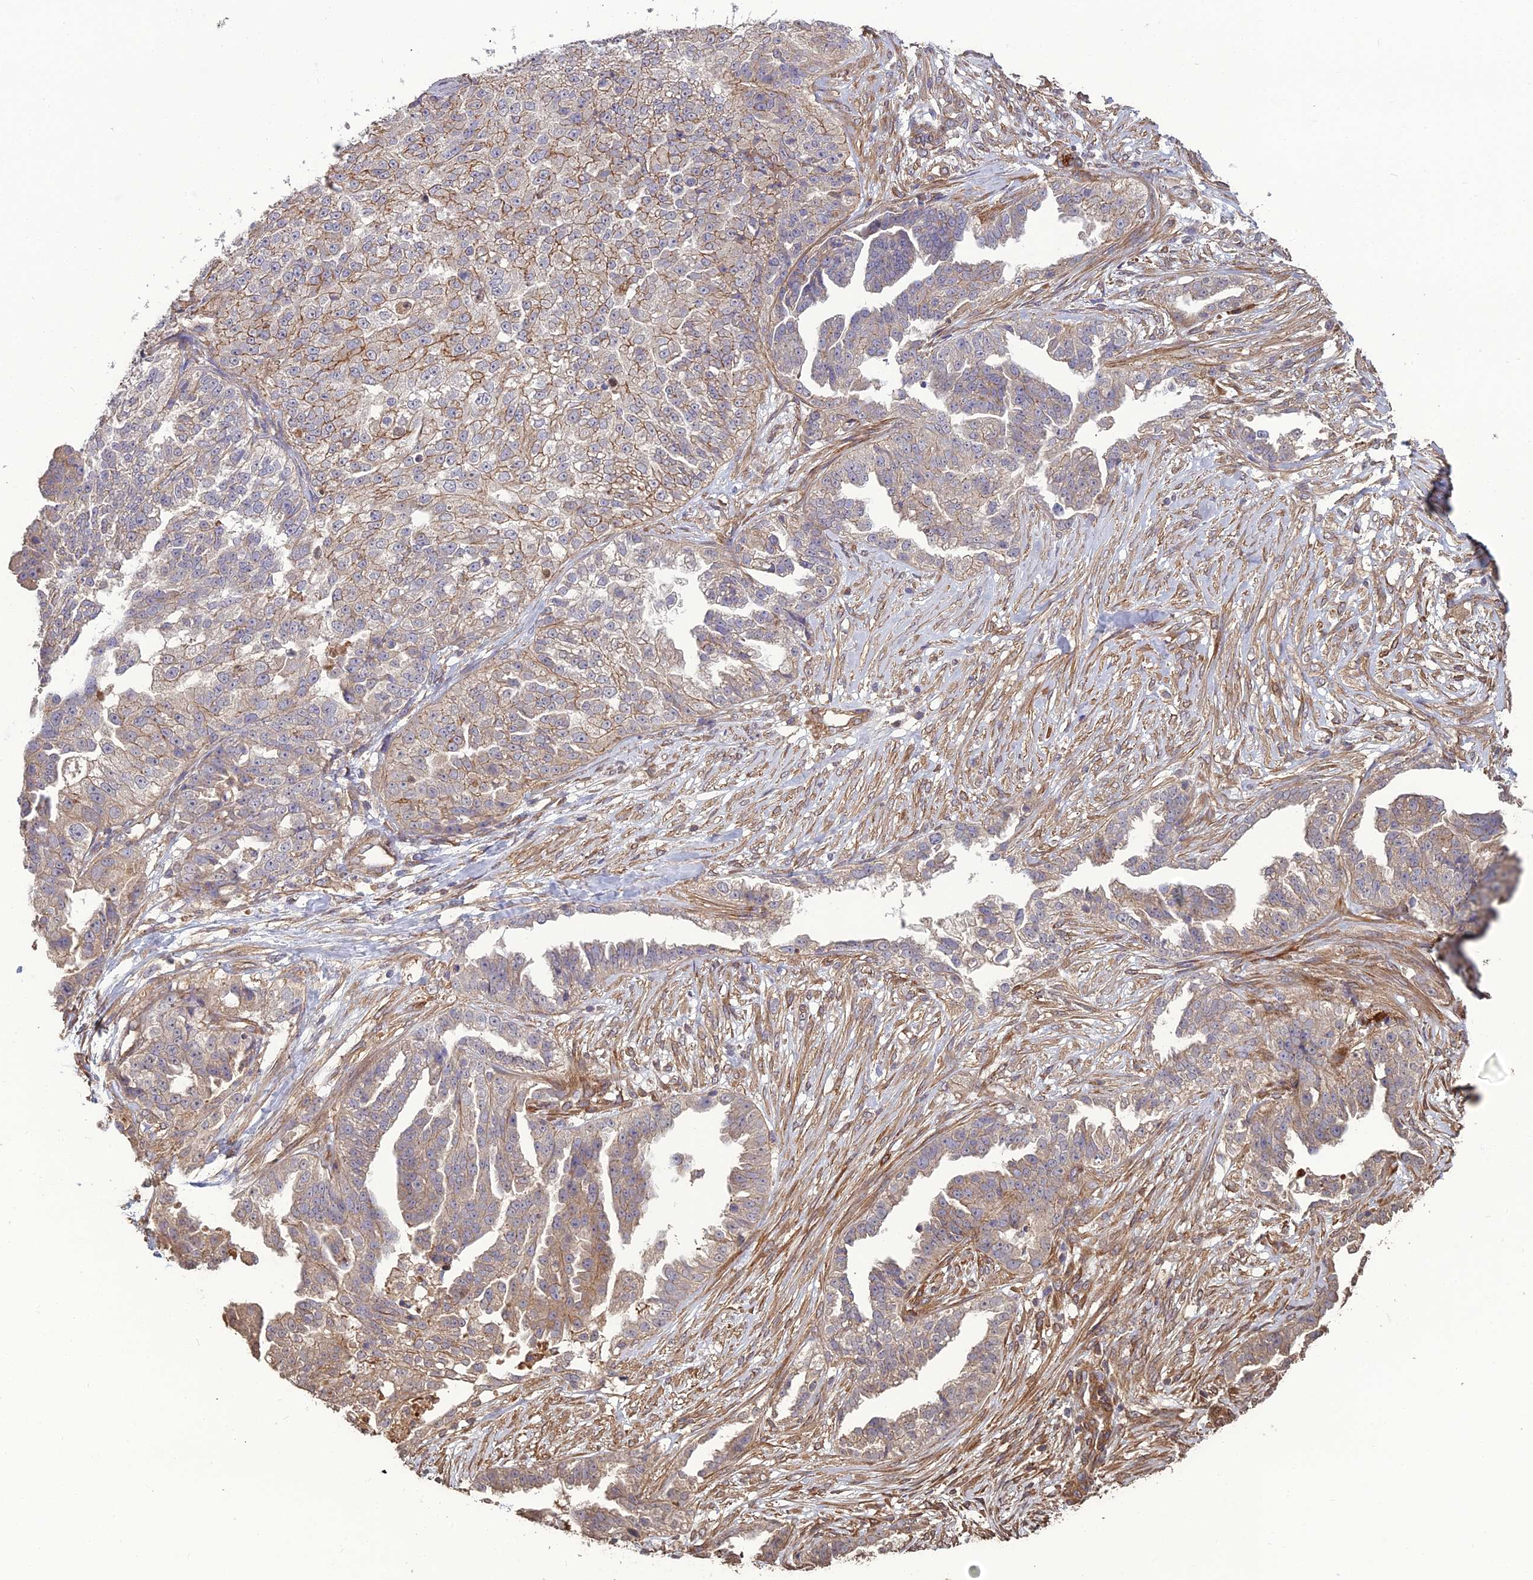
{"staining": {"intensity": "moderate", "quantity": "<25%", "location": "cytoplasmic/membranous"}, "tissue": "ovarian cancer", "cell_type": "Tumor cells", "image_type": "cancer", "snomed": [{"axis": "morphology", "description": "Cystadenocarcinoma, serous, NOS"}, {"axis": "topography", "description": "Ovary"}], "caption": "Immunohistochemical staining of ovarian cancer displays low levels of moderate cytoplasmic/membranous protein positivity in approximately <25% of tumor cells.", "gene": "ATP6V0A2", "patient": {"sex": "female", "age": 58}}